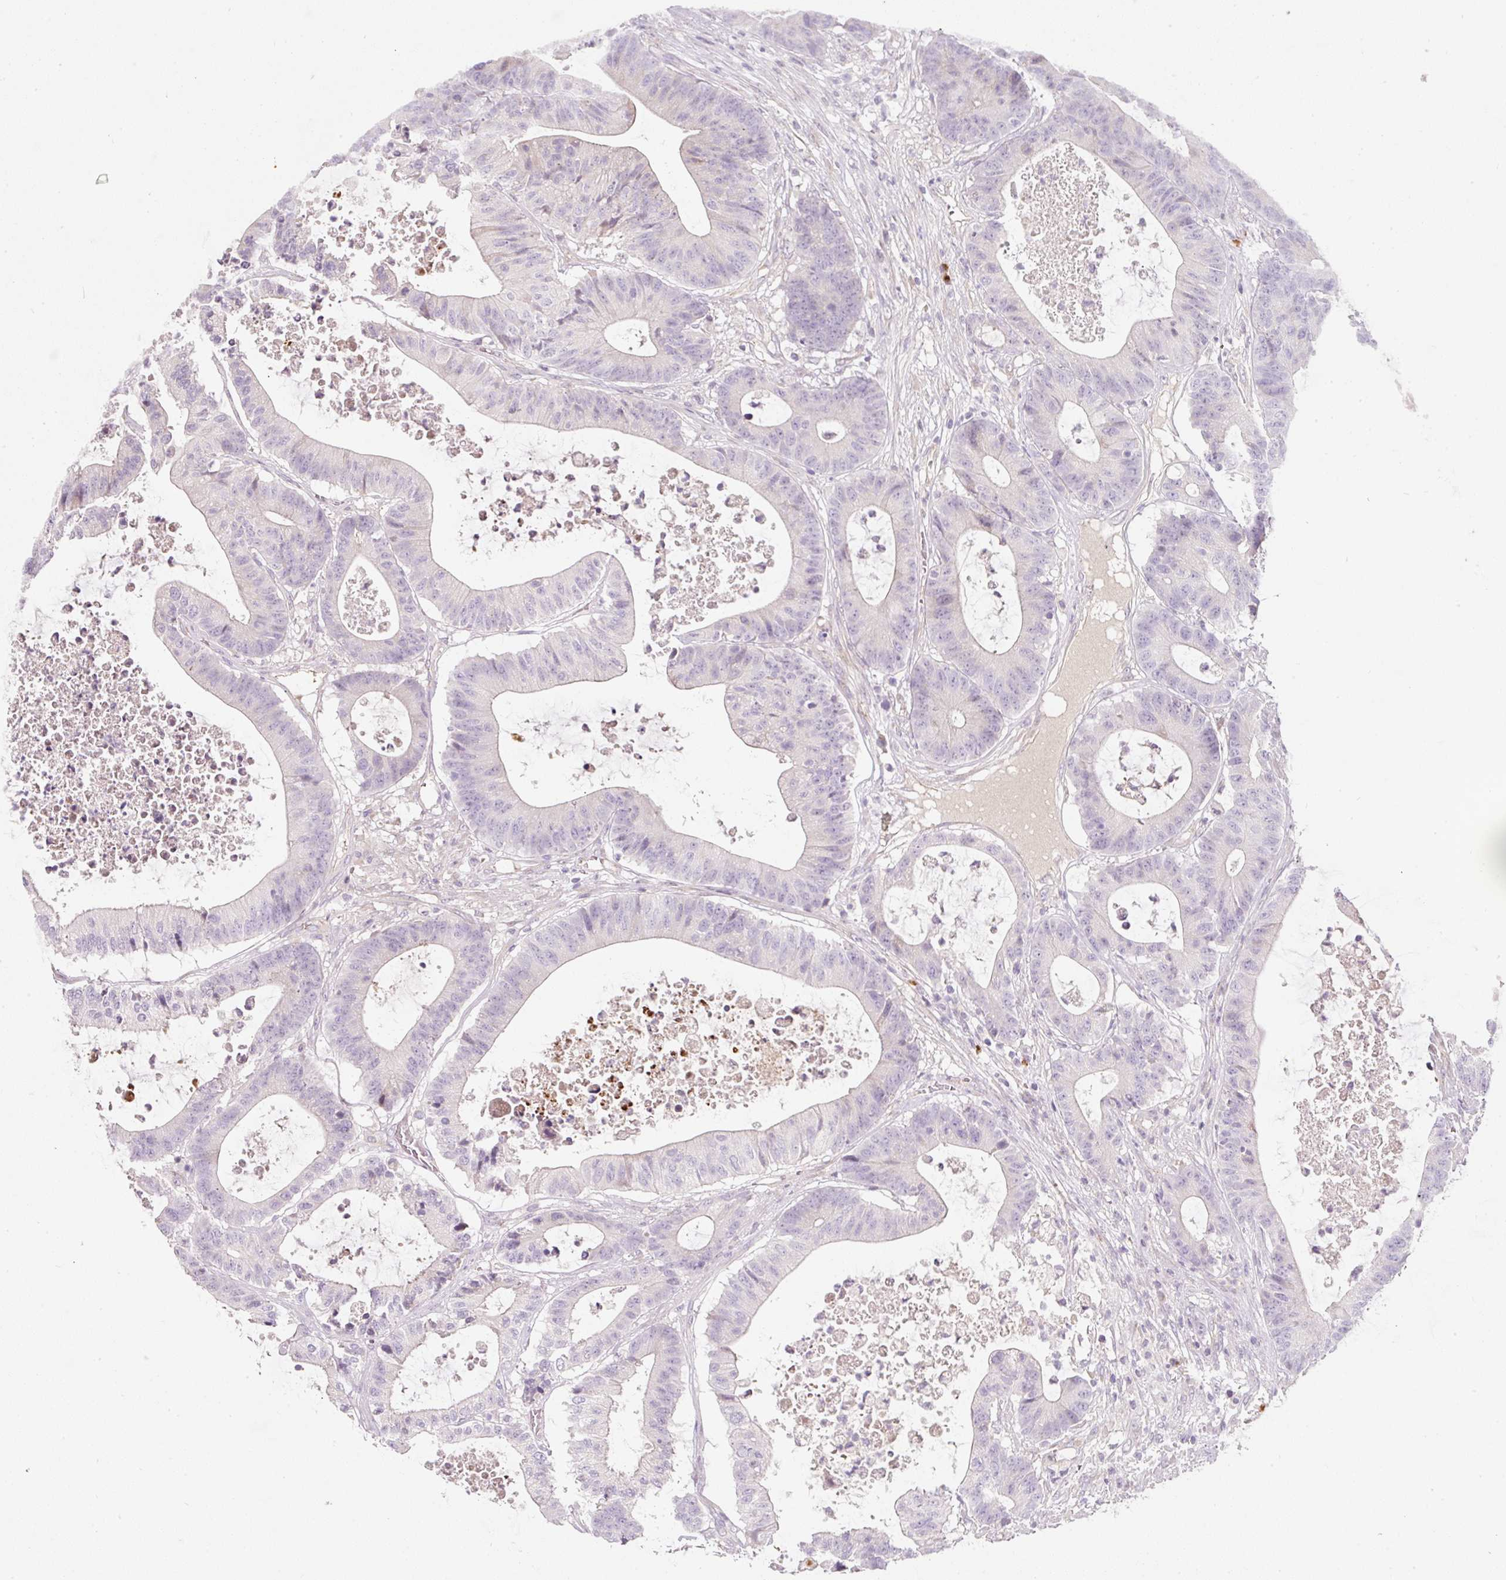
{"staining": {"intensity": "negative", "quantity": "none", "location": "none"}, "tissue": "colorectal cancer", "cell_type": "Tumor cells", "image_type": "cancer", "snomed": [{"axis": "morphology", "description": "Adenocarcinoma, NOS"}, {"axis": "topography", "description": "Colon"}], "caption": "IHC image of neoplastic tissue: colorectal adenocarcinoma stained with DAB (3,3'-diaminobenzidine) demonstrates no significant protein positivity in tumor cells.", "gene": "NBPF11", "patient": {"sex": "female", "age": 84}}